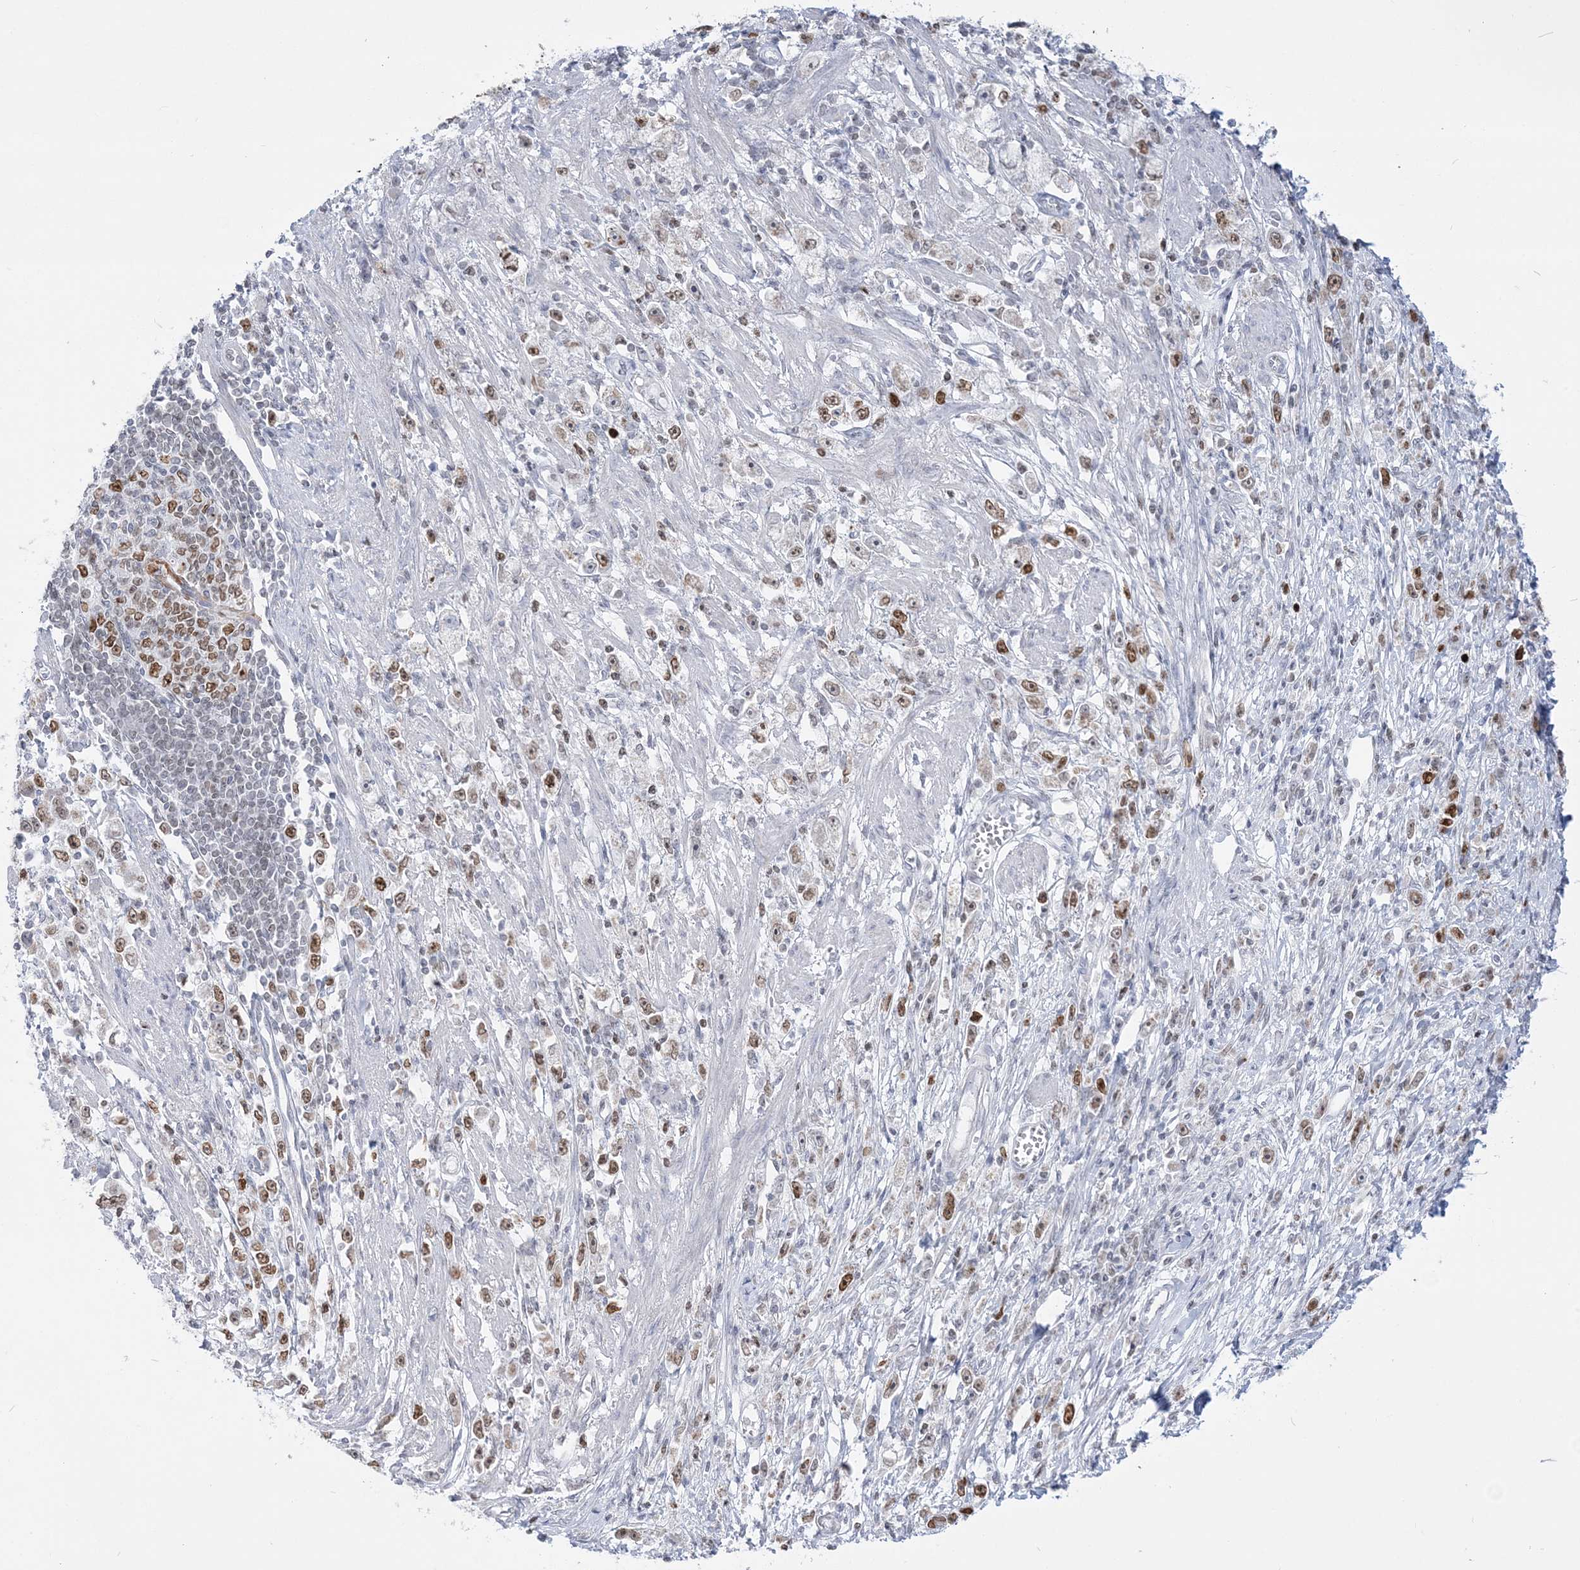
{"staining": {"intensity": "moderate", "quantity": ">75%", "location": "nuclear"}, "tissue": "stomach cancer", "cell_type": "Tumor cells", "image_type": "cancer", "snomed": [{"axis": "morphology", "description": "Adenocarcinoma, NOS"}, {"axis": "topography", "description": "Stomach"}], "caption": "A photomicrograph of human stomach cancer stained for a protein displays moderate nuclear brown staining in tumor cells. The staining was performed using DAB, with brown indicating positive protein expression. Nuclei are stained blue with hematoxylin.", "gene": "DDX21", "patient": {"sex": "female", "age": 59}}